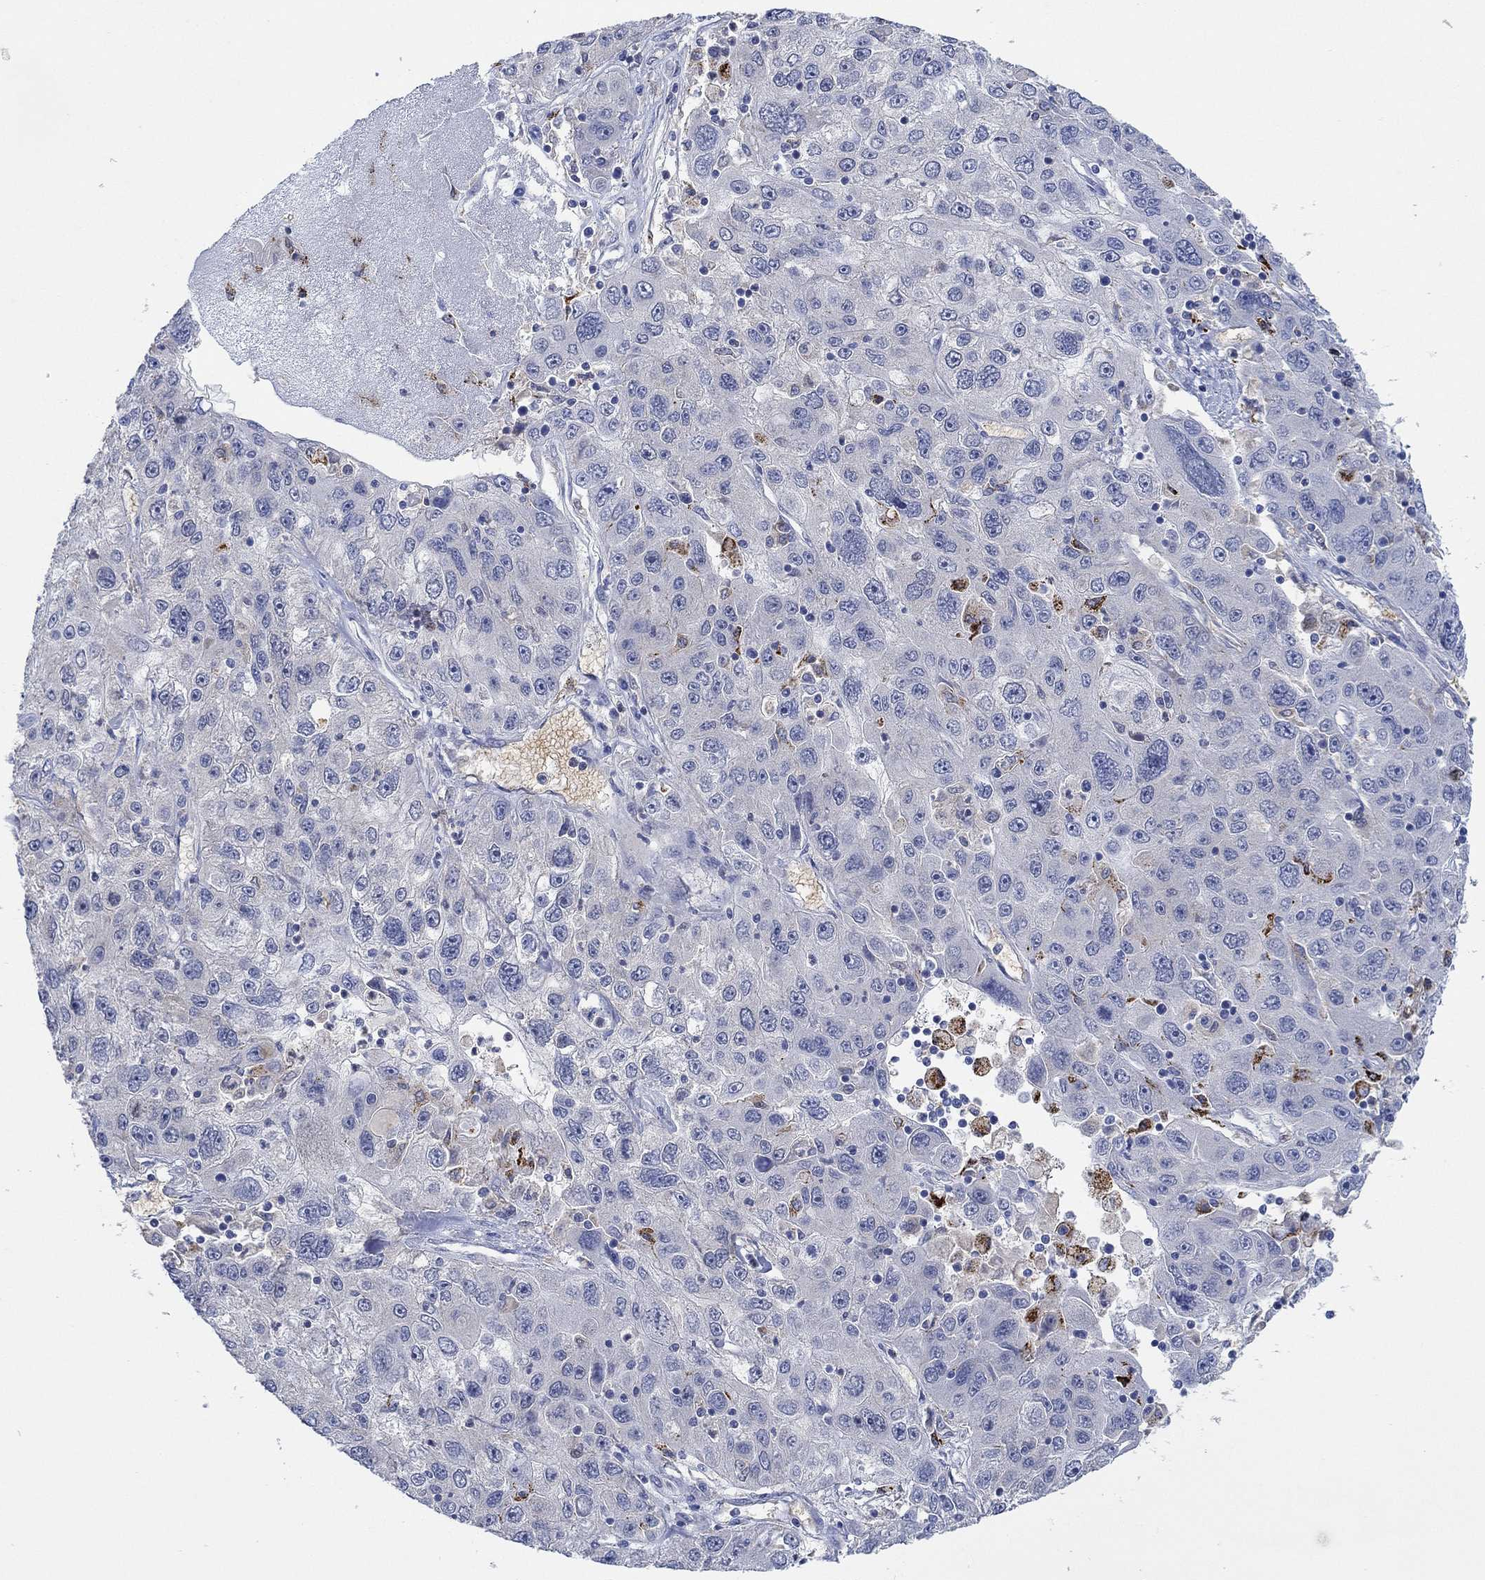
{"staining": {"intensity": "negative", "quantity": "none", "location": "none"}, "tissue": "stomach cancer", "cell_type": "Tumor cells", "image_type": "cancer", "snomed": [{"axis": "morphology", "description": "Adenocarcinoma, NOS"}, {"axis": "topography", "description": "Stomach"}], "caption": "IHC of human stomach cancer (adenocarcinoma) exhibits no expression in tumor cells.", "gene": "MPP1", "patient": {"sex": "male", "age": 56}}